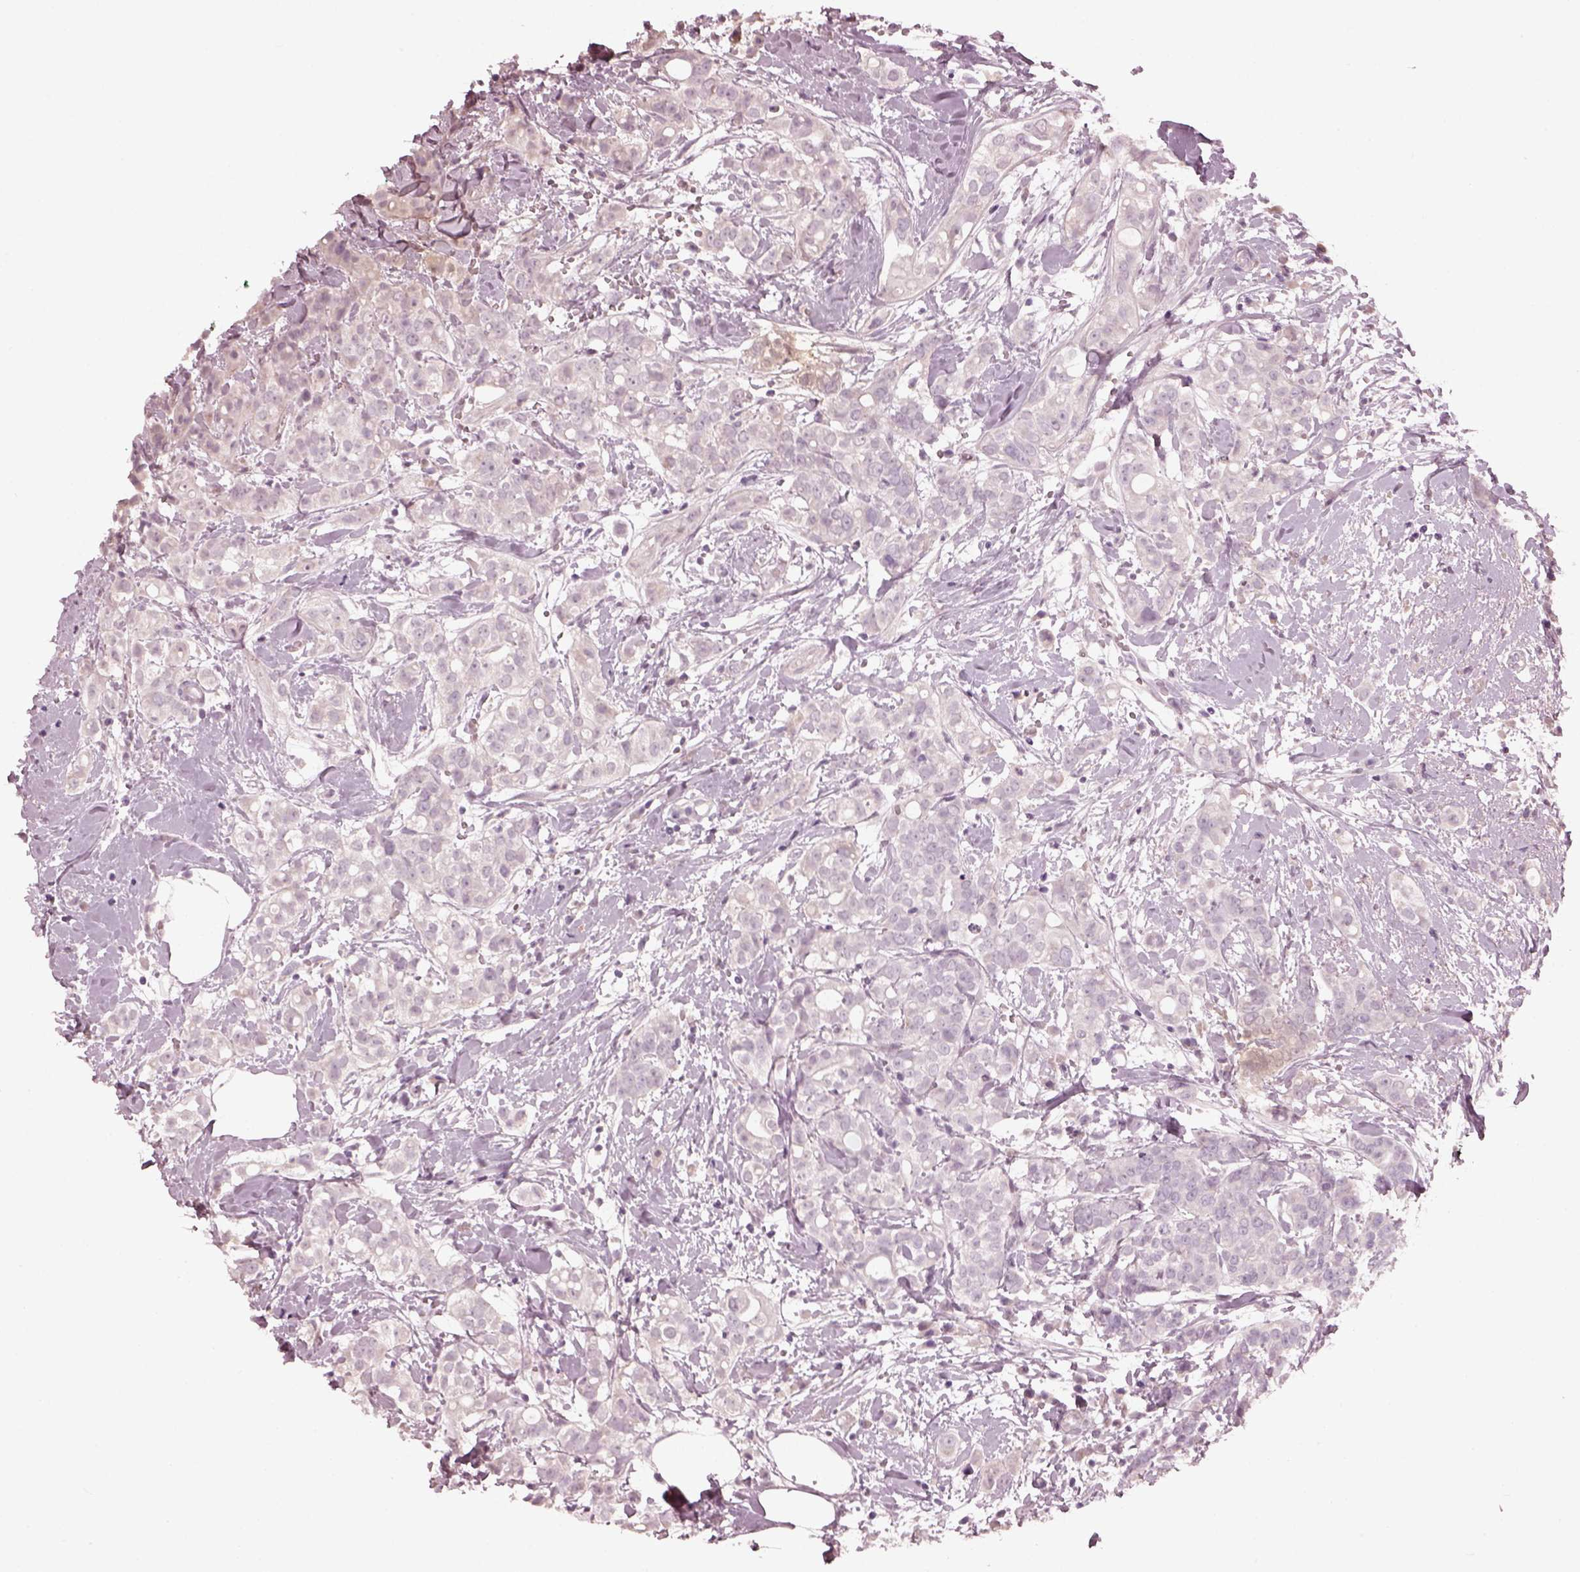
{"staining": {"intensity": "negative", "quantity": "none", "location": "none"}, "tissue": "breast cancer", "cell_type": "Tumor cells", "image_type": "cancer", "snomed": [{"axis": "morphology", "description": "Duct carcinoma"}, {"axis": "topography", "description": "Breast"}], "caption": "Protein analysis of breast cancer exhibits no significant expression in tumor cells.", "gene": "OPTC", "patient": {"sex": "female", "age": 40}}